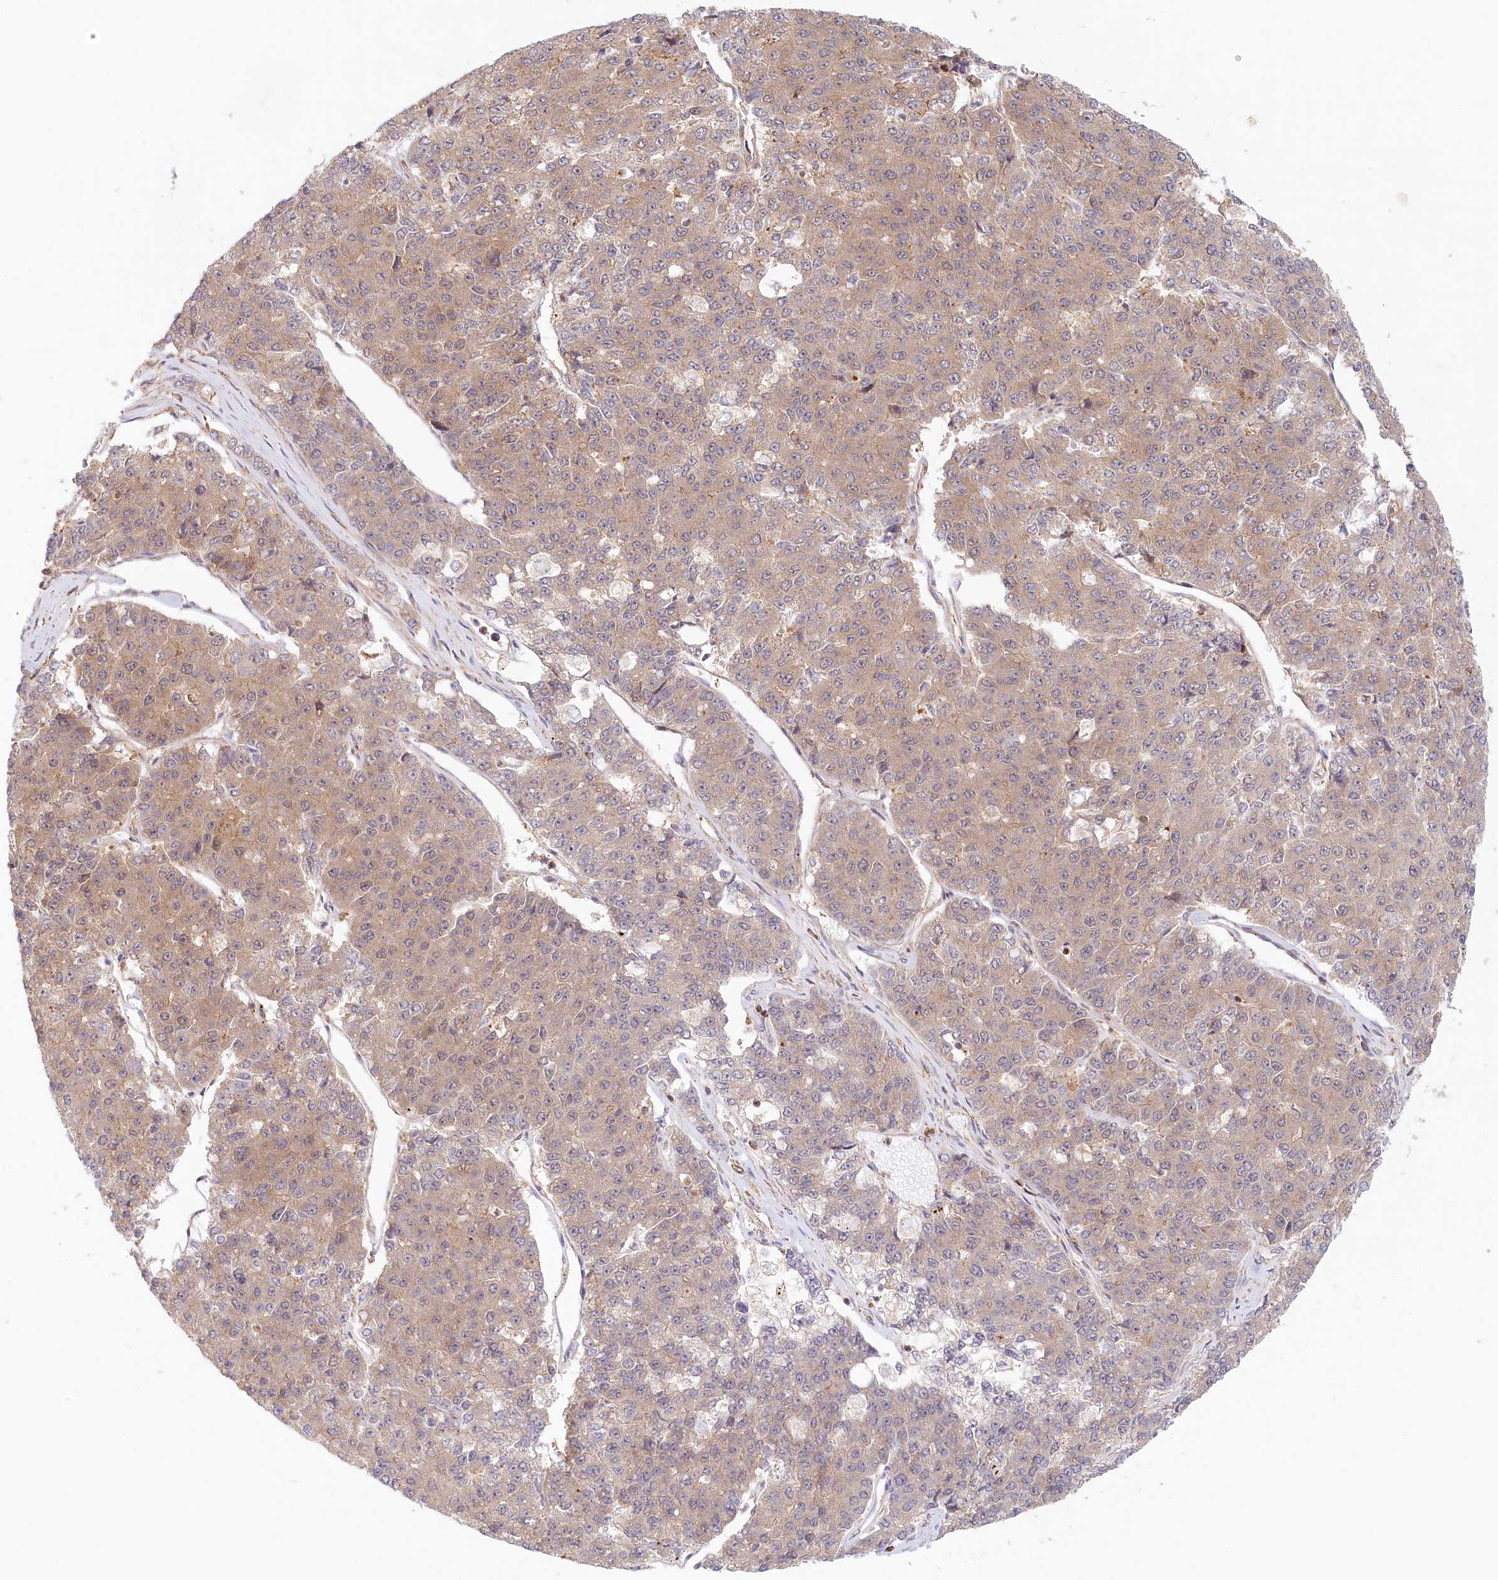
{"staining": {"intensity": "weak", "quantity": ">75%", "location": "cytoplasmic/membranous"}, "tissue": "pancreatic cancer", "cell_type": "Tumor cells", "image_type": "cancer", "snomed": [{"axis": "morphology", "description": "Adenocarcinoma, NOS"}, {"axis": "topography", "description": "Pancreas"}], "caption": "A low amount of weak cytoplasmic/membranous staining is appreciated in approximately >75% of tumor cells in pancreatic adenocarcinoma tissue.", "gene": "UMPS", "patient": {"sex": "male", "age": 50}}